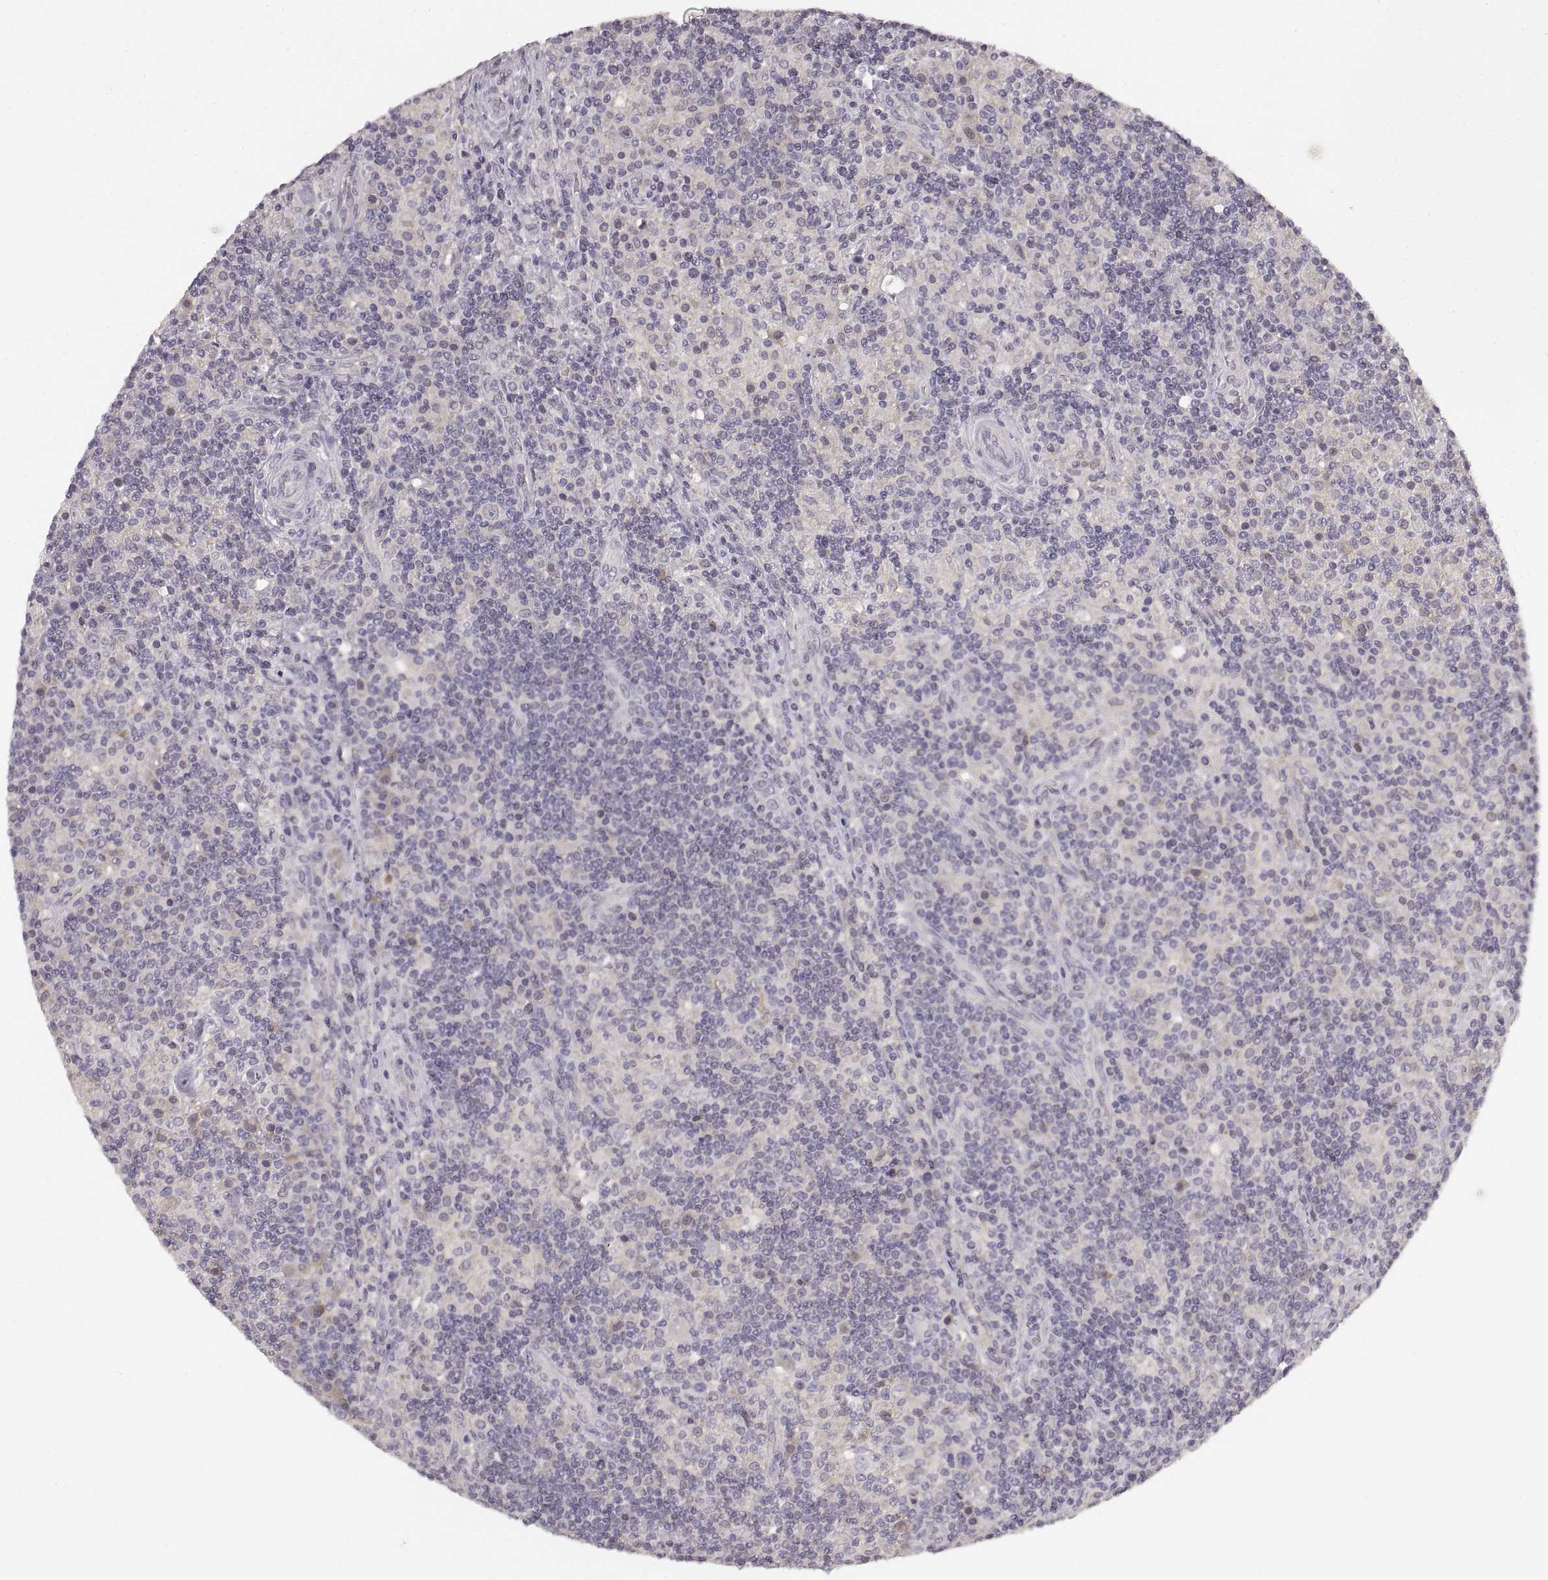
{"staining": {"intensity": "negative", "quantity": "none", "location": "none"}, "tissue": "lymphoma", "cell_type": "Tumor cells", "image_type": "cancer", "snomed": [{"axis": "morphology", "description": "Hodgkin's disease, NOS"}, {"axis": "topography", "description": "Lymph node"}], "caption": "Tumor cells show no significant protein staining in Hodgkin's disease.", "gene": "RUNDC3A", "patient": {"sex": "male", "age": 70}}